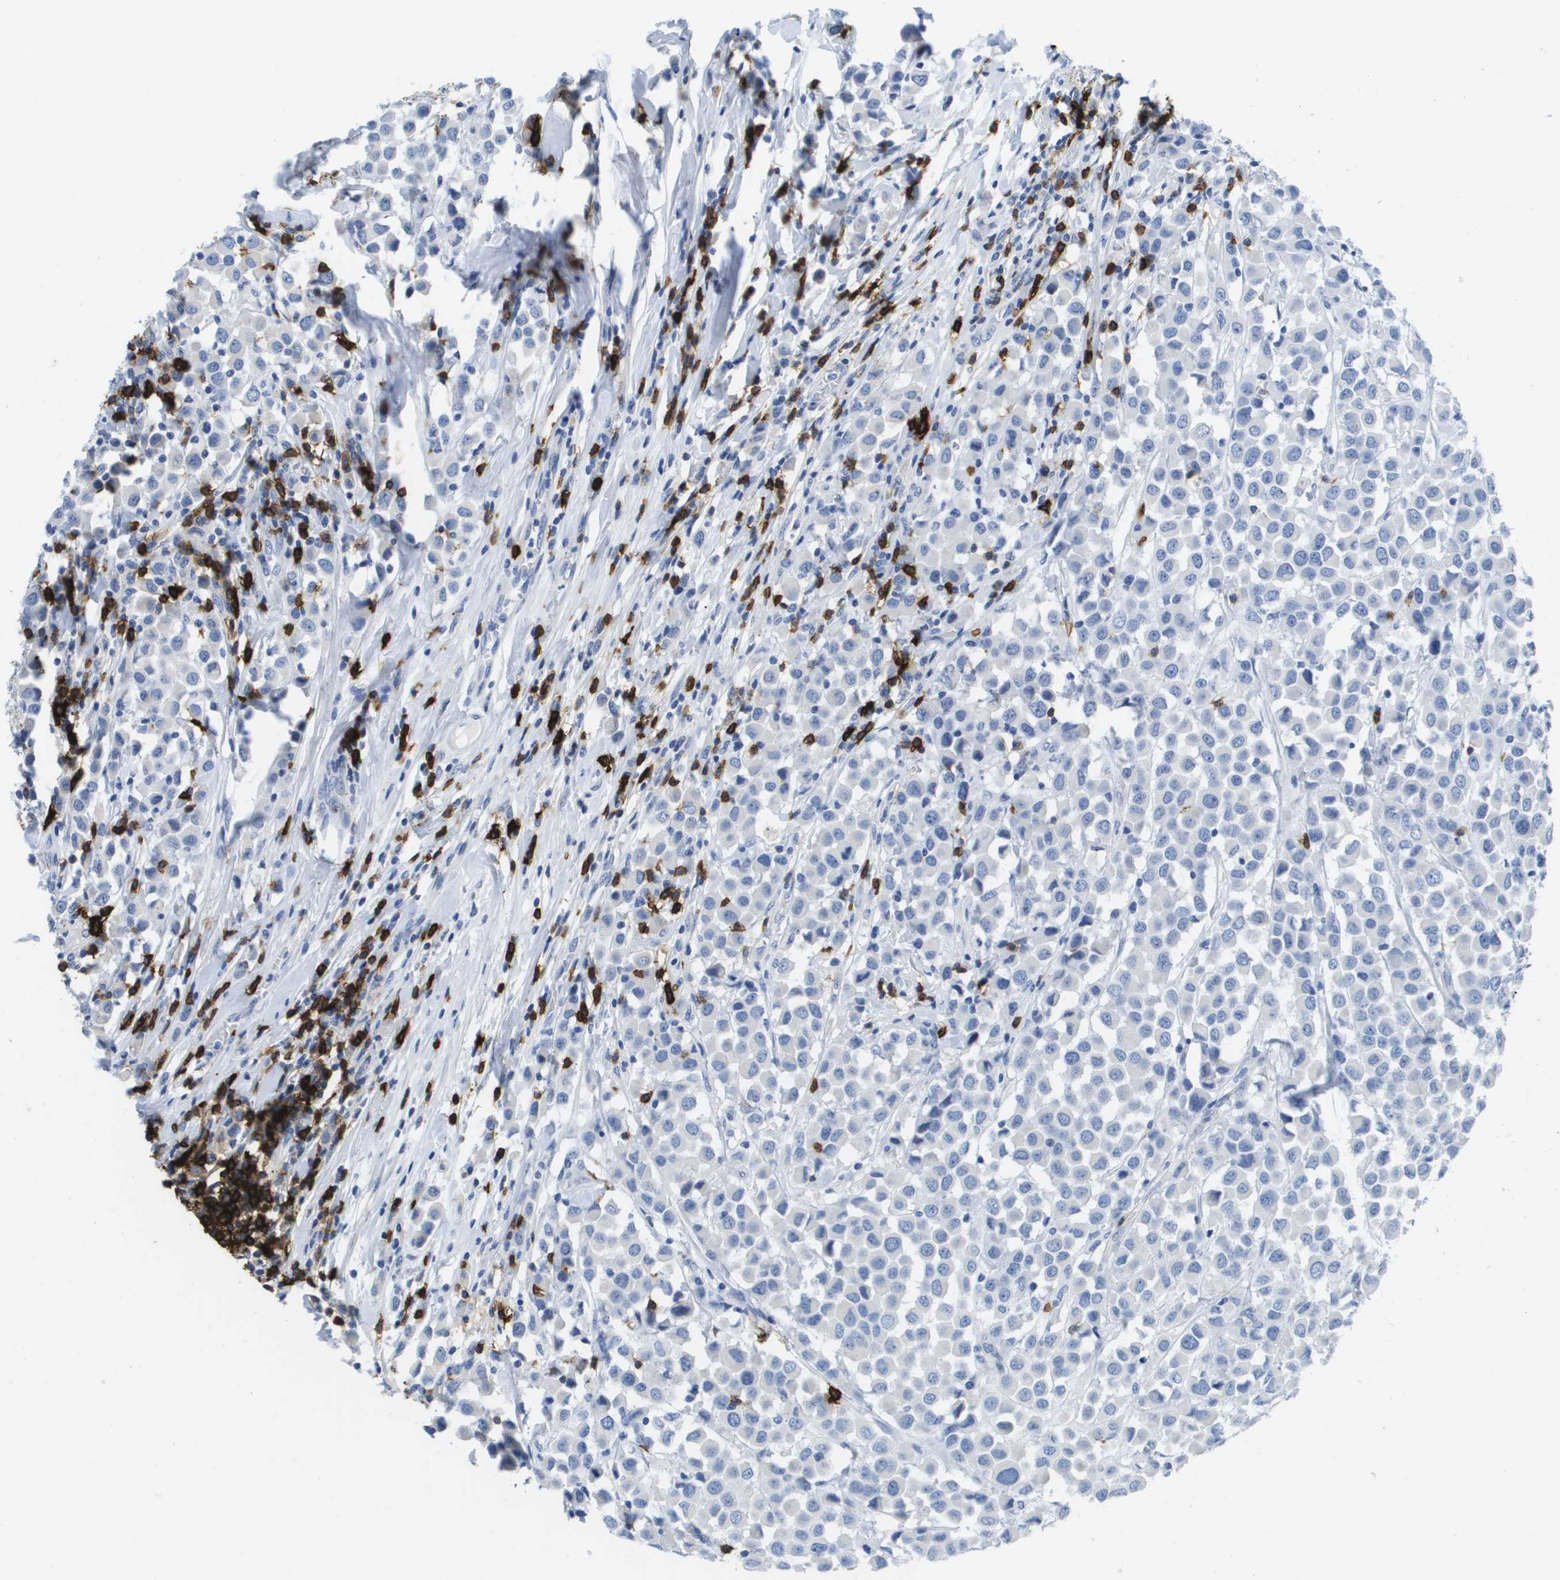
{"staining": {"intensity": "negative", "quantity": "none", "location": "none"}, "tissue": "breast cancer", "cell_type": "Tumor cells", "image_type": "cancer", "snomed": [{"axis": "morphology", "description": "Duct carcinoma"}, {"axis": "topography", "description": "Breast"}], "caption": "The immunohistochemistry histopathology image has no significant staining in tumor cells of breast intraductal carcinoma tissue. Brightfield microscopy of immunohistochemistry (IHC) stained with DAB (brown) and hematoxylin (blue), captured at high magnification.", "gene": "MS4A1", "patient": {"sex": "female", "age": 61}}